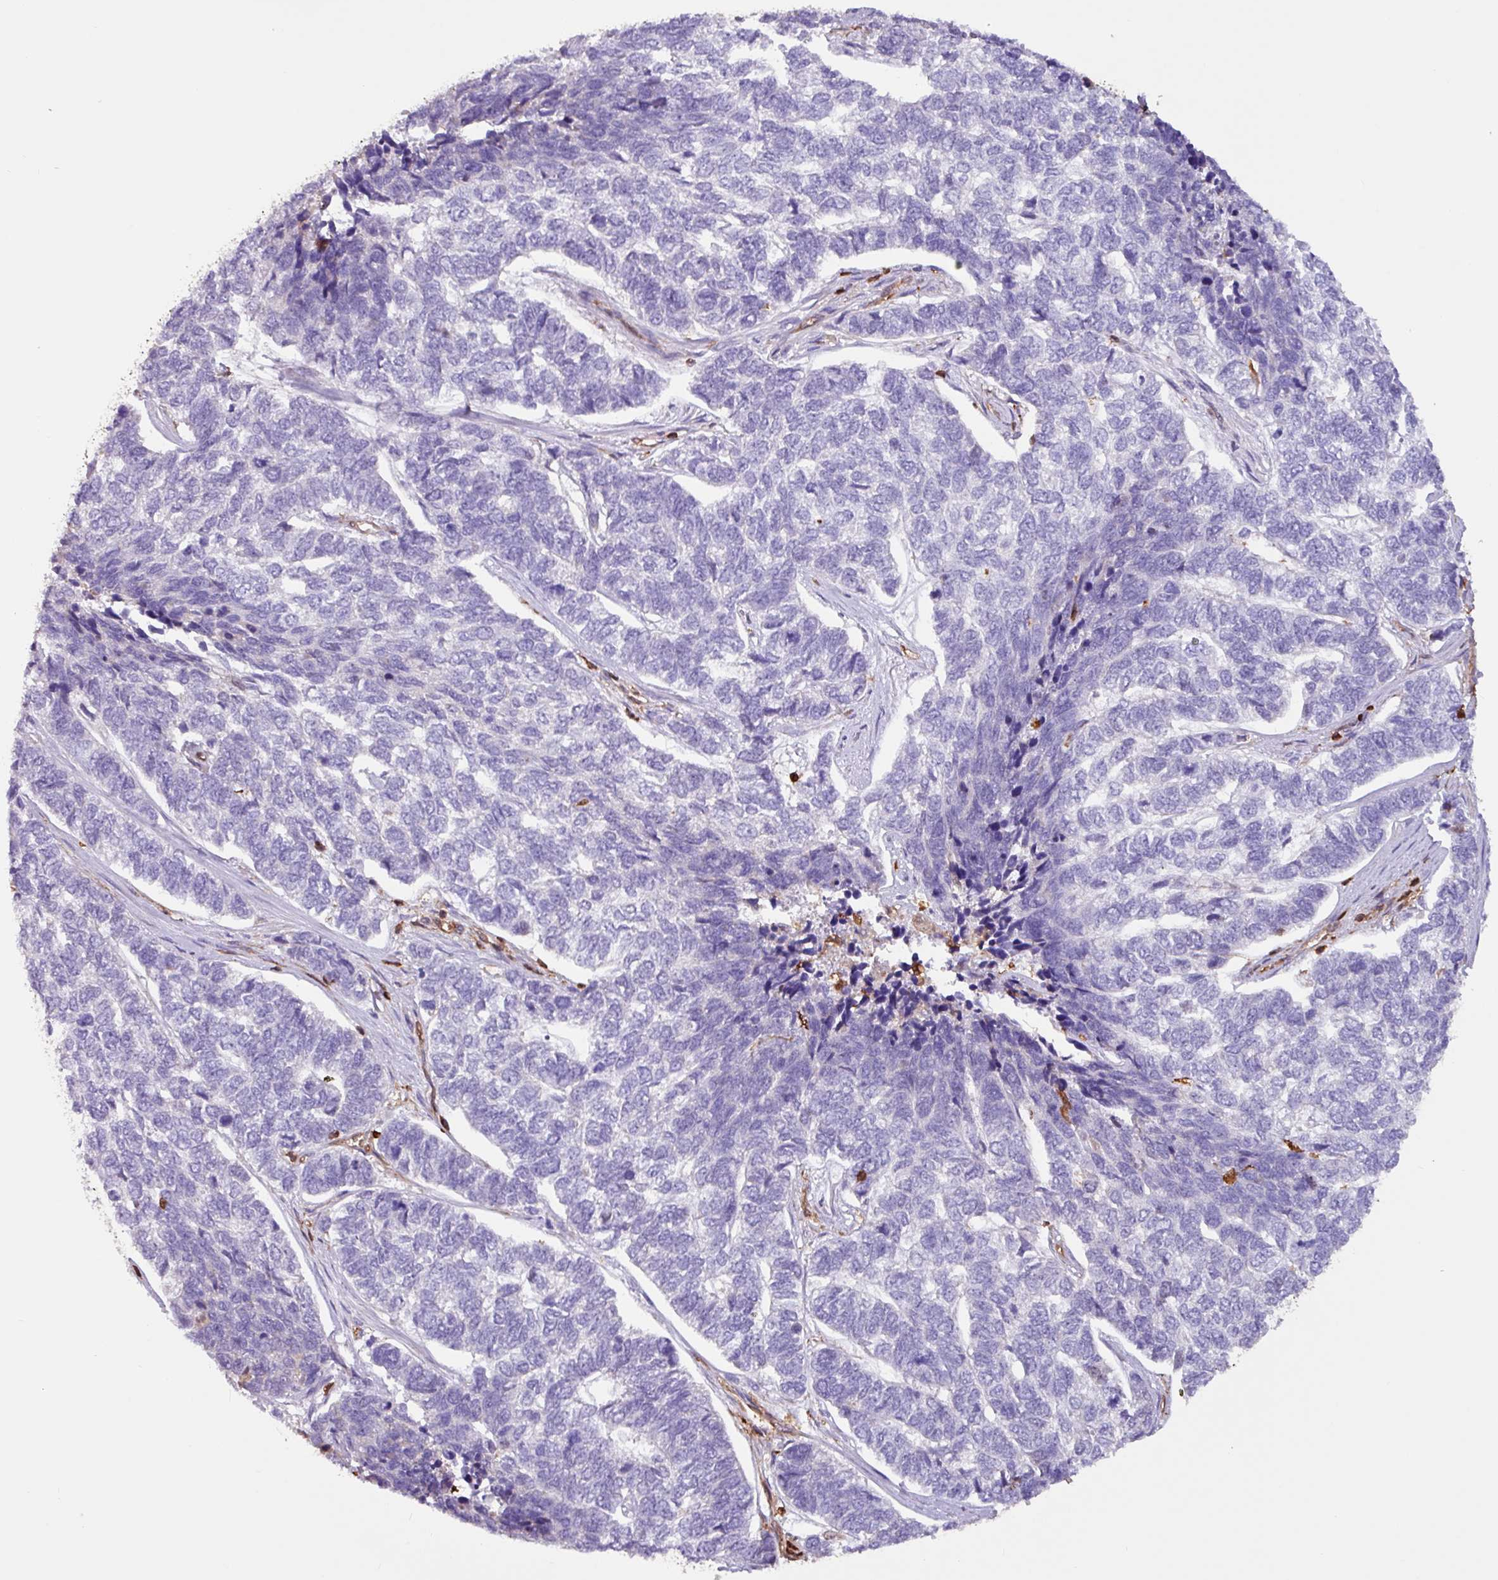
{"staining": {"intensity": "negative", "quantity": "none", "location": "none"}, "tissue": "skin cancer", "cell_type": "Tumor cells", "image_type": "cancer", "snomed": [{"axis": "morphology", "description": "Basal cell carcinoma"}, {"axis": "topography", "description": "Skin"}], "caption": "Immunohistochemical staining of human skin cancer (basal cell carcinoma) exhibits no significant positivity in tumor cells. The staining was performed using DAB (3,3'-diaminobenzidine) to visualize the protein expression in brown, while the nuclei were stained in blue with hematoxylin (Magnification: 20x).", "gene": "ARHGDIB", "patient": {"sex": "female", "age": 65}}